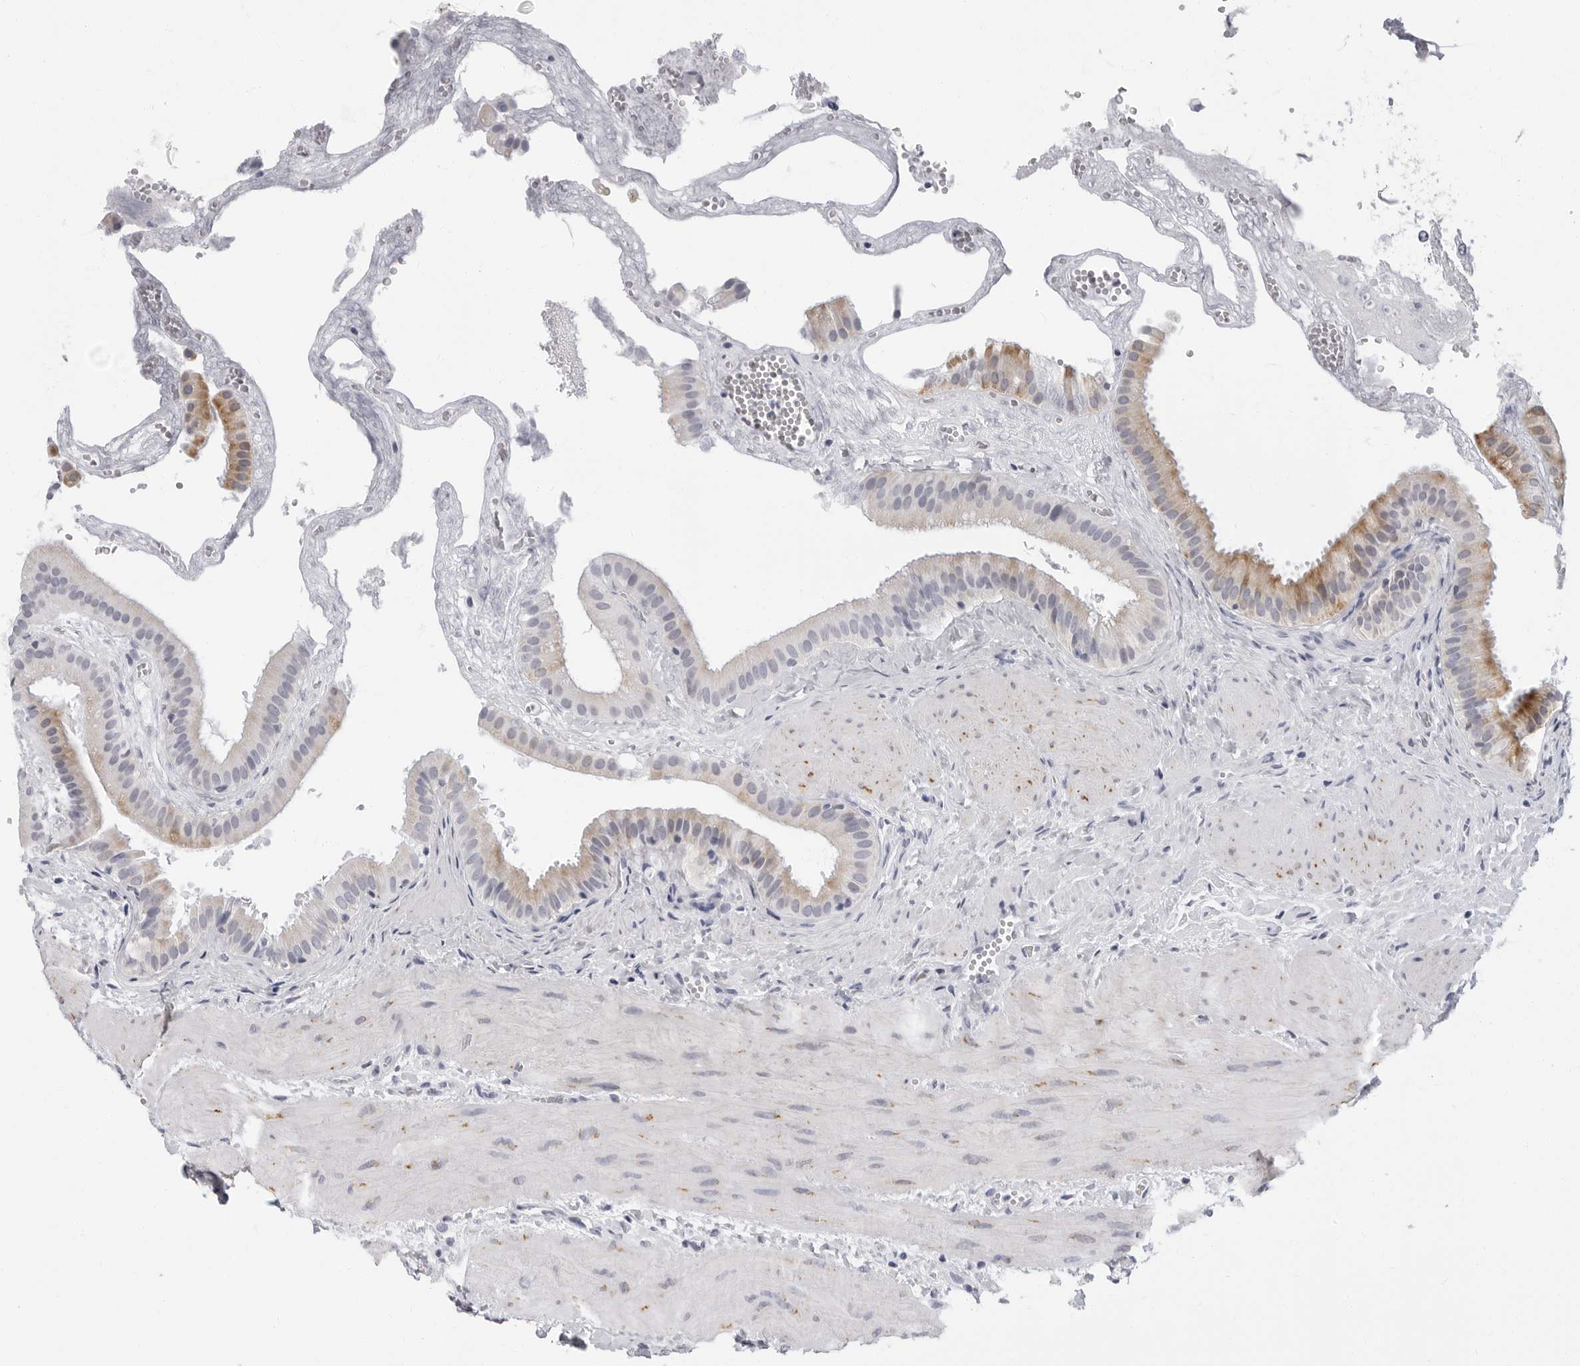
{"staining": {"intensity": "moderate", "quantity": "25%-75%", "location": "cytoplasmic/membranous"}, "tissue": "gallbladder", "cell_type": "Glandular cells", "image_type": "normal", "snomed": [{"axis": "morphology", "description": "Normal tissue, NOS"}, {"axis": "topography", "description": "Gallbladder"}], "caption": "Immunohistochemical staining of benign gallbladder exhibits 25%-75% levels of moderate cytoplasmic/membranous protein expression in about 25%-75% of glandular cells.", "gene": "ERICH3", "patient": {"sex": "male", "age": 55}}